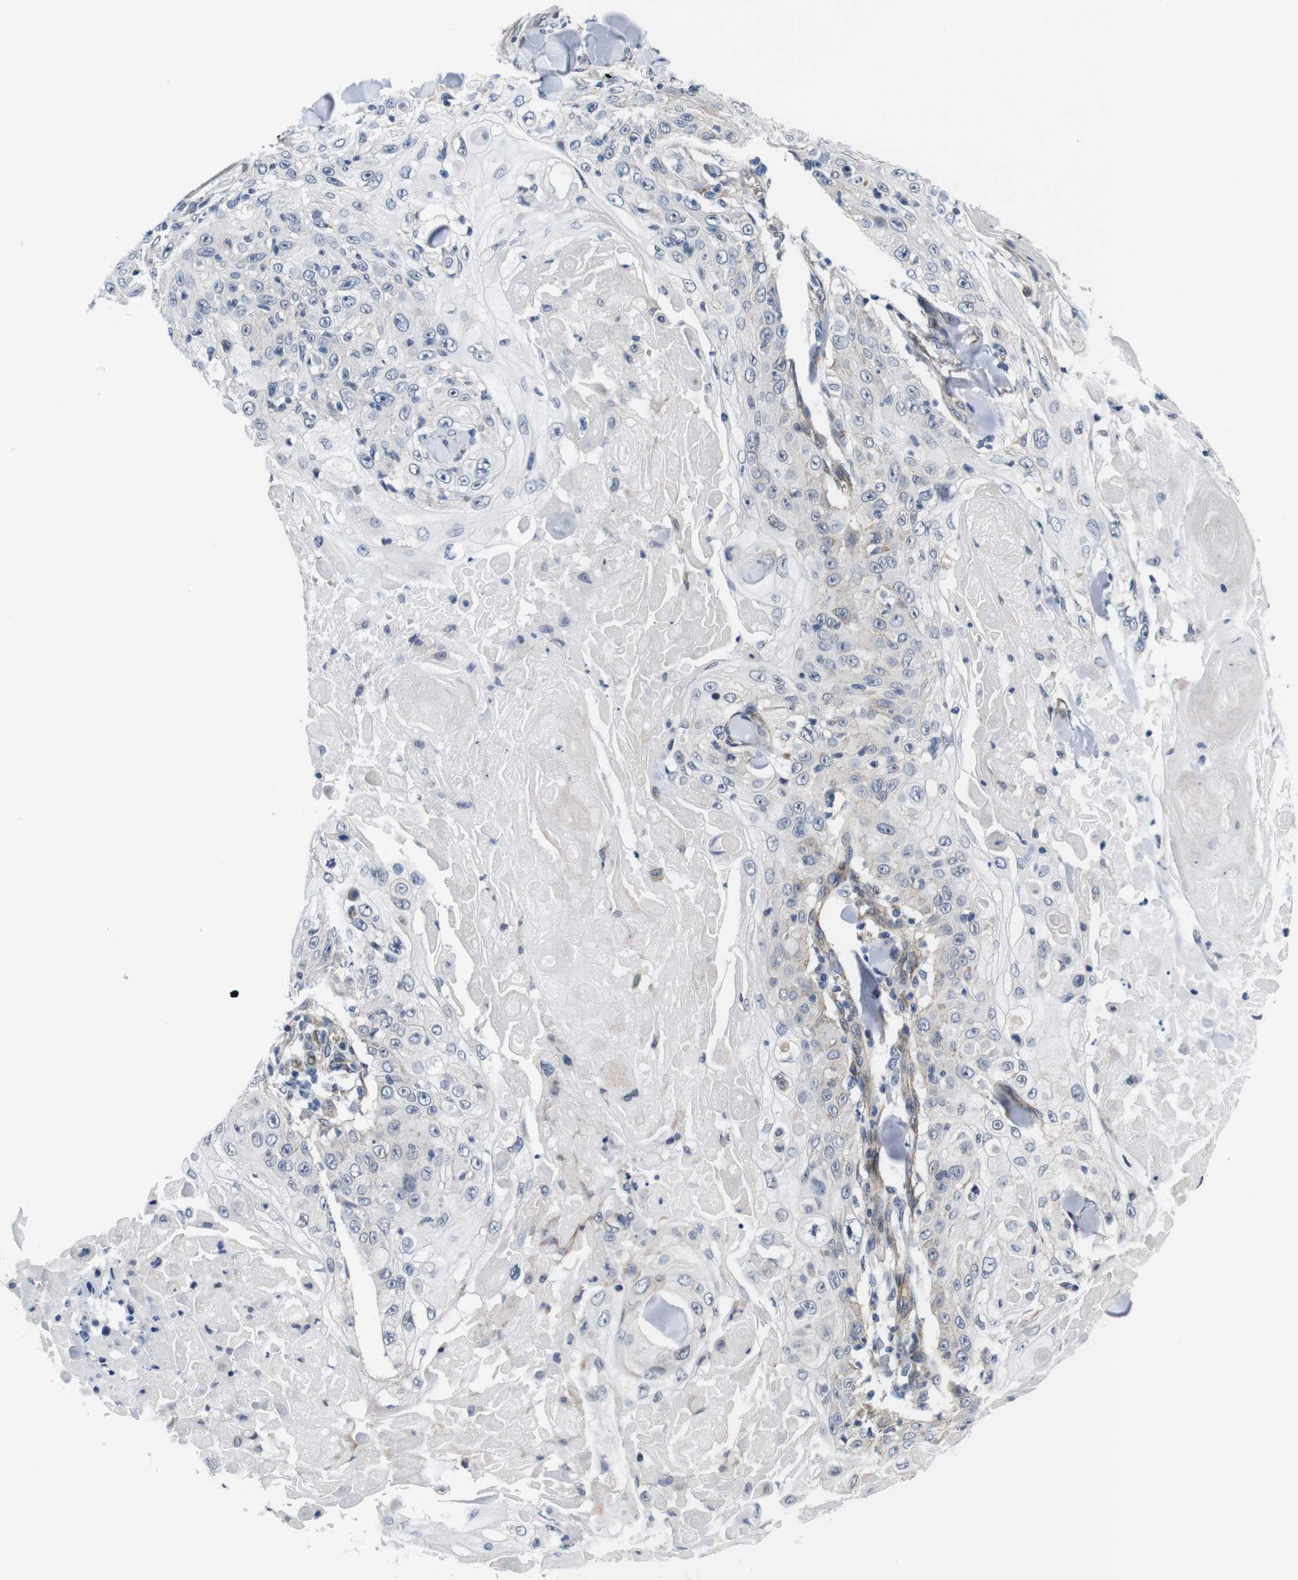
{"staining": {"intensity": "negative", "quantity": "none", "location": "none"}, "tissue": "skin cancer", "cell_type": "Tumor cells", "image_type": "cancer", "snomed": [{"axis": "morphology", "description": "Squamous cell carcinoma, NOS"}, {"axis": "topography", "description": "Skin"}], "caption": "High power microscopy image of an IHC photomicrograph of squamous cell carcinoma (skin), revealing no significant expression in tumor cells.", "gene": "SOCS3", "patient": {"sex": "male", "age": 86}}